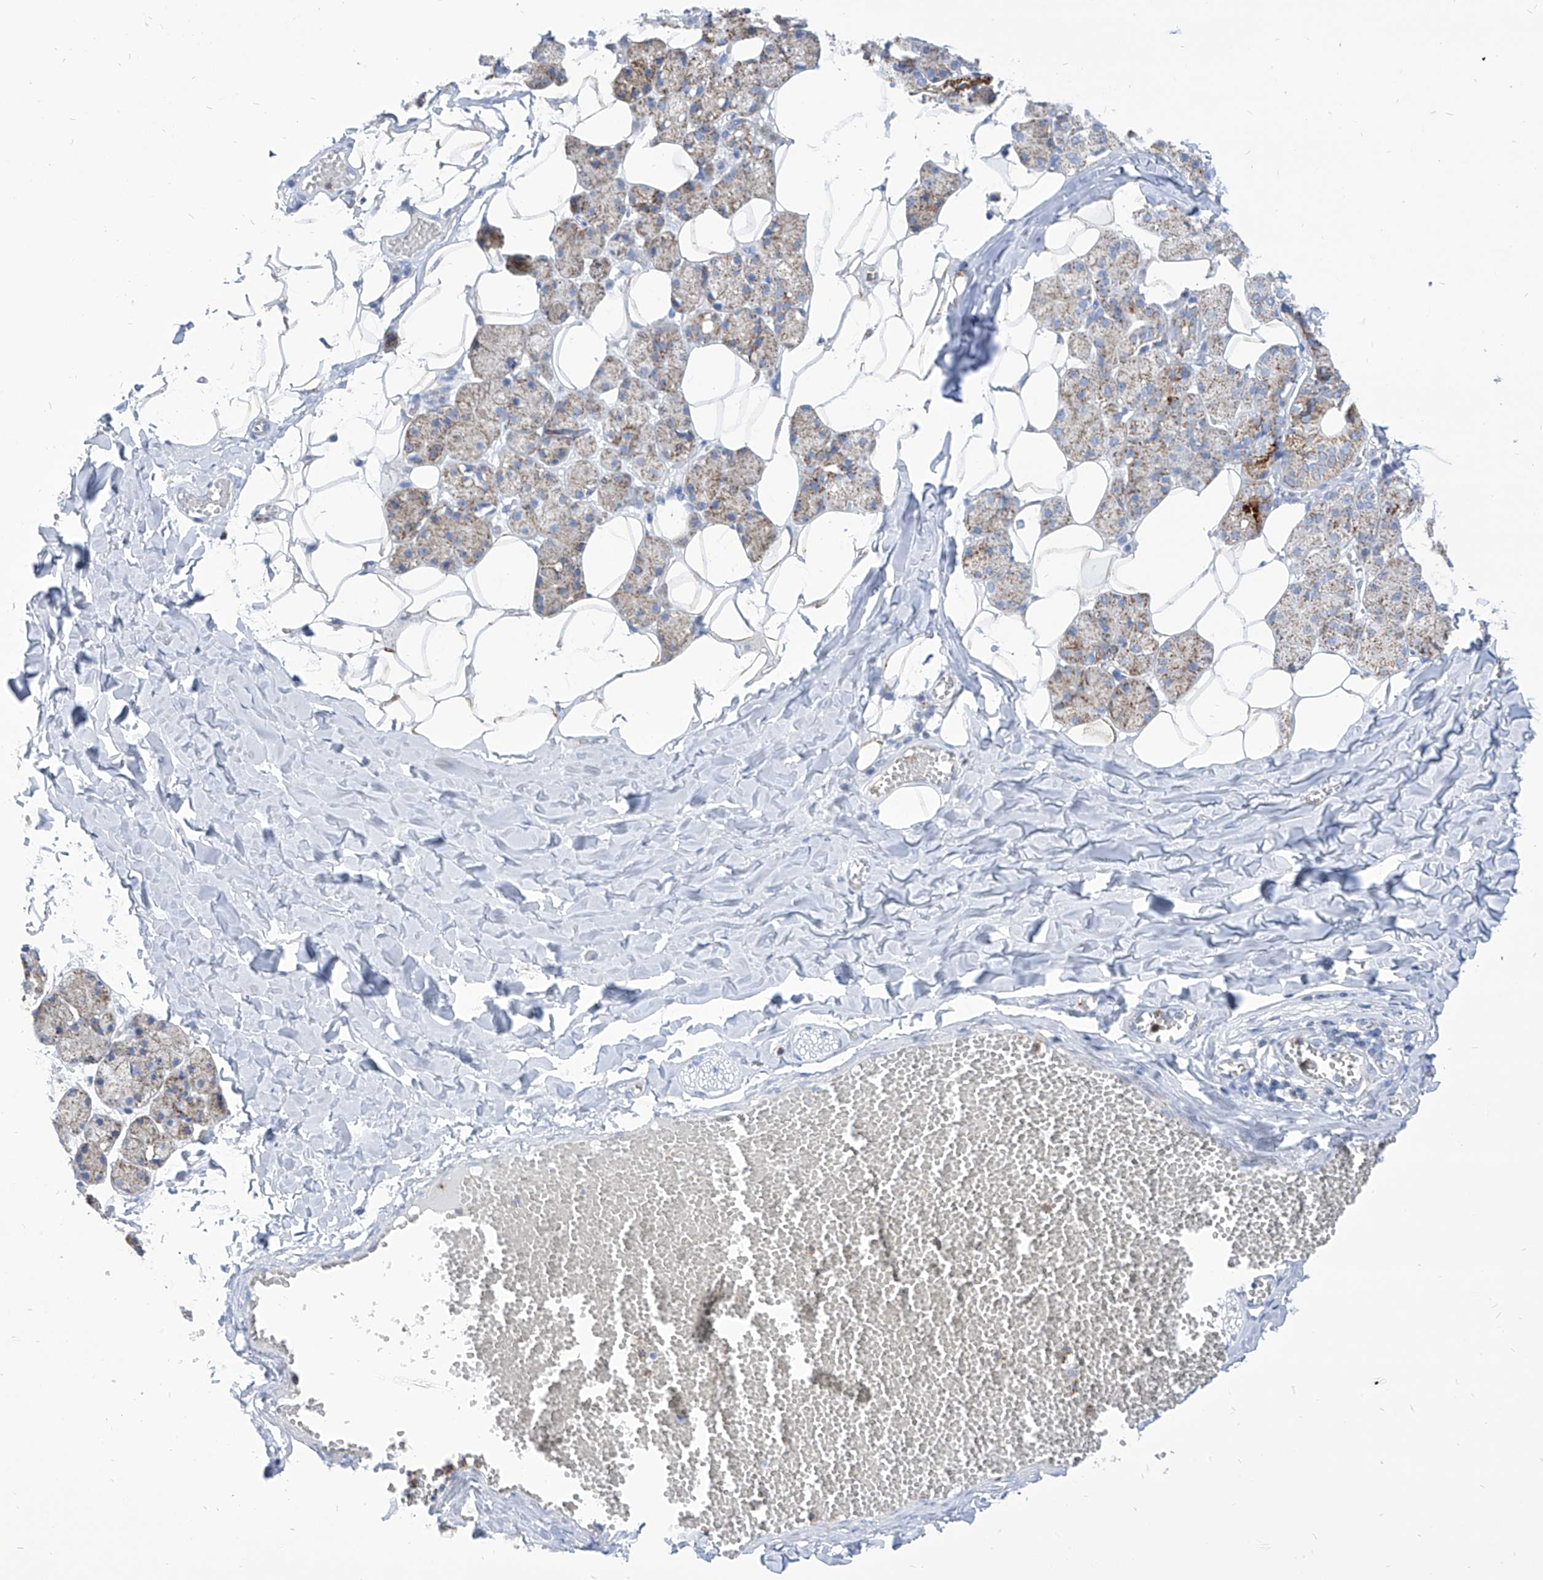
{"staining": {"intensity": "moderate", "quantity": "25%-75%", "location": "cytoplasmic/membranous"}, "tissue": "salivary gland", "cell_type": "Glandular cells", "image_type": "normal", "snomed": [{"axis": "morphology", "description": "Normal tissue, NOS"}, {"axis": "topography", "description": "Salivary gland"}], "caption": "DAB immunohistochemical staining of normal human salivary gland shows moderate cytoplasmic/membranous protein expression in approximately 25%-75% of glandular cells.", "gene": "COQ3", "patient": {"sex": "female", "age": 33}}